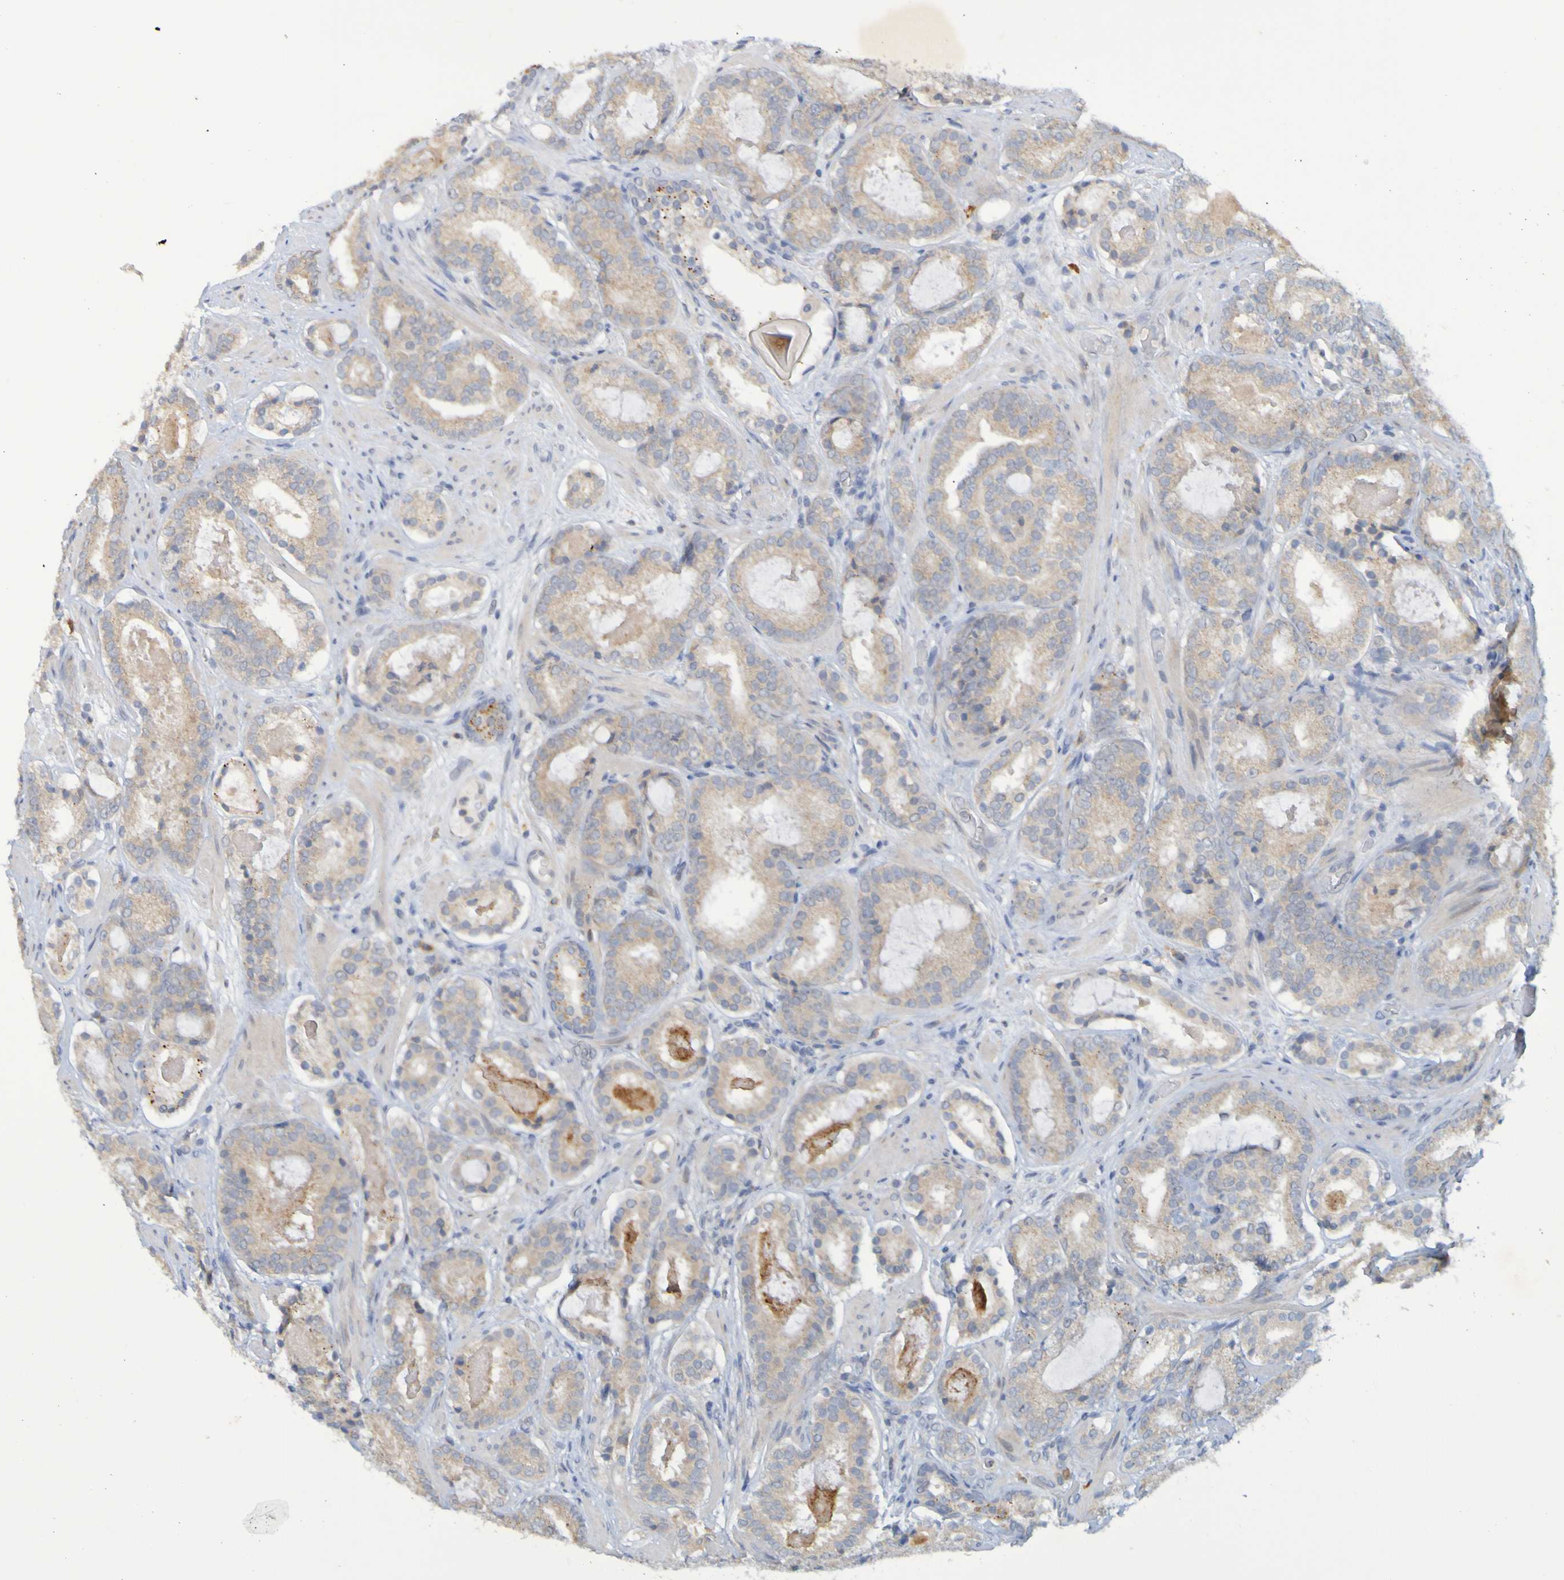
{"staining": {"intensity": "weak", "quantity": "25%-75%", "location": "cytoplasmic/membranous"}, "tissue": "prostate cancer", "cell_type": "Tumor cells", "image_type": "cancer", "snomed": [{"axis": "morphology", "description": "Adenocarcinoma, Low grade"}, {"axis": "topography", "description": "Prostate"}], "caption": "A brown stain labels weak cytoplasmic/membranous expression of a protein in prostate cancer (low-grade adenocarcinoma) tumor cells. The protein is shown in brown color, while the nuclei are stained blue.", "gene": "LILRB5", "patient": {"sex": "male", "age": 69}}